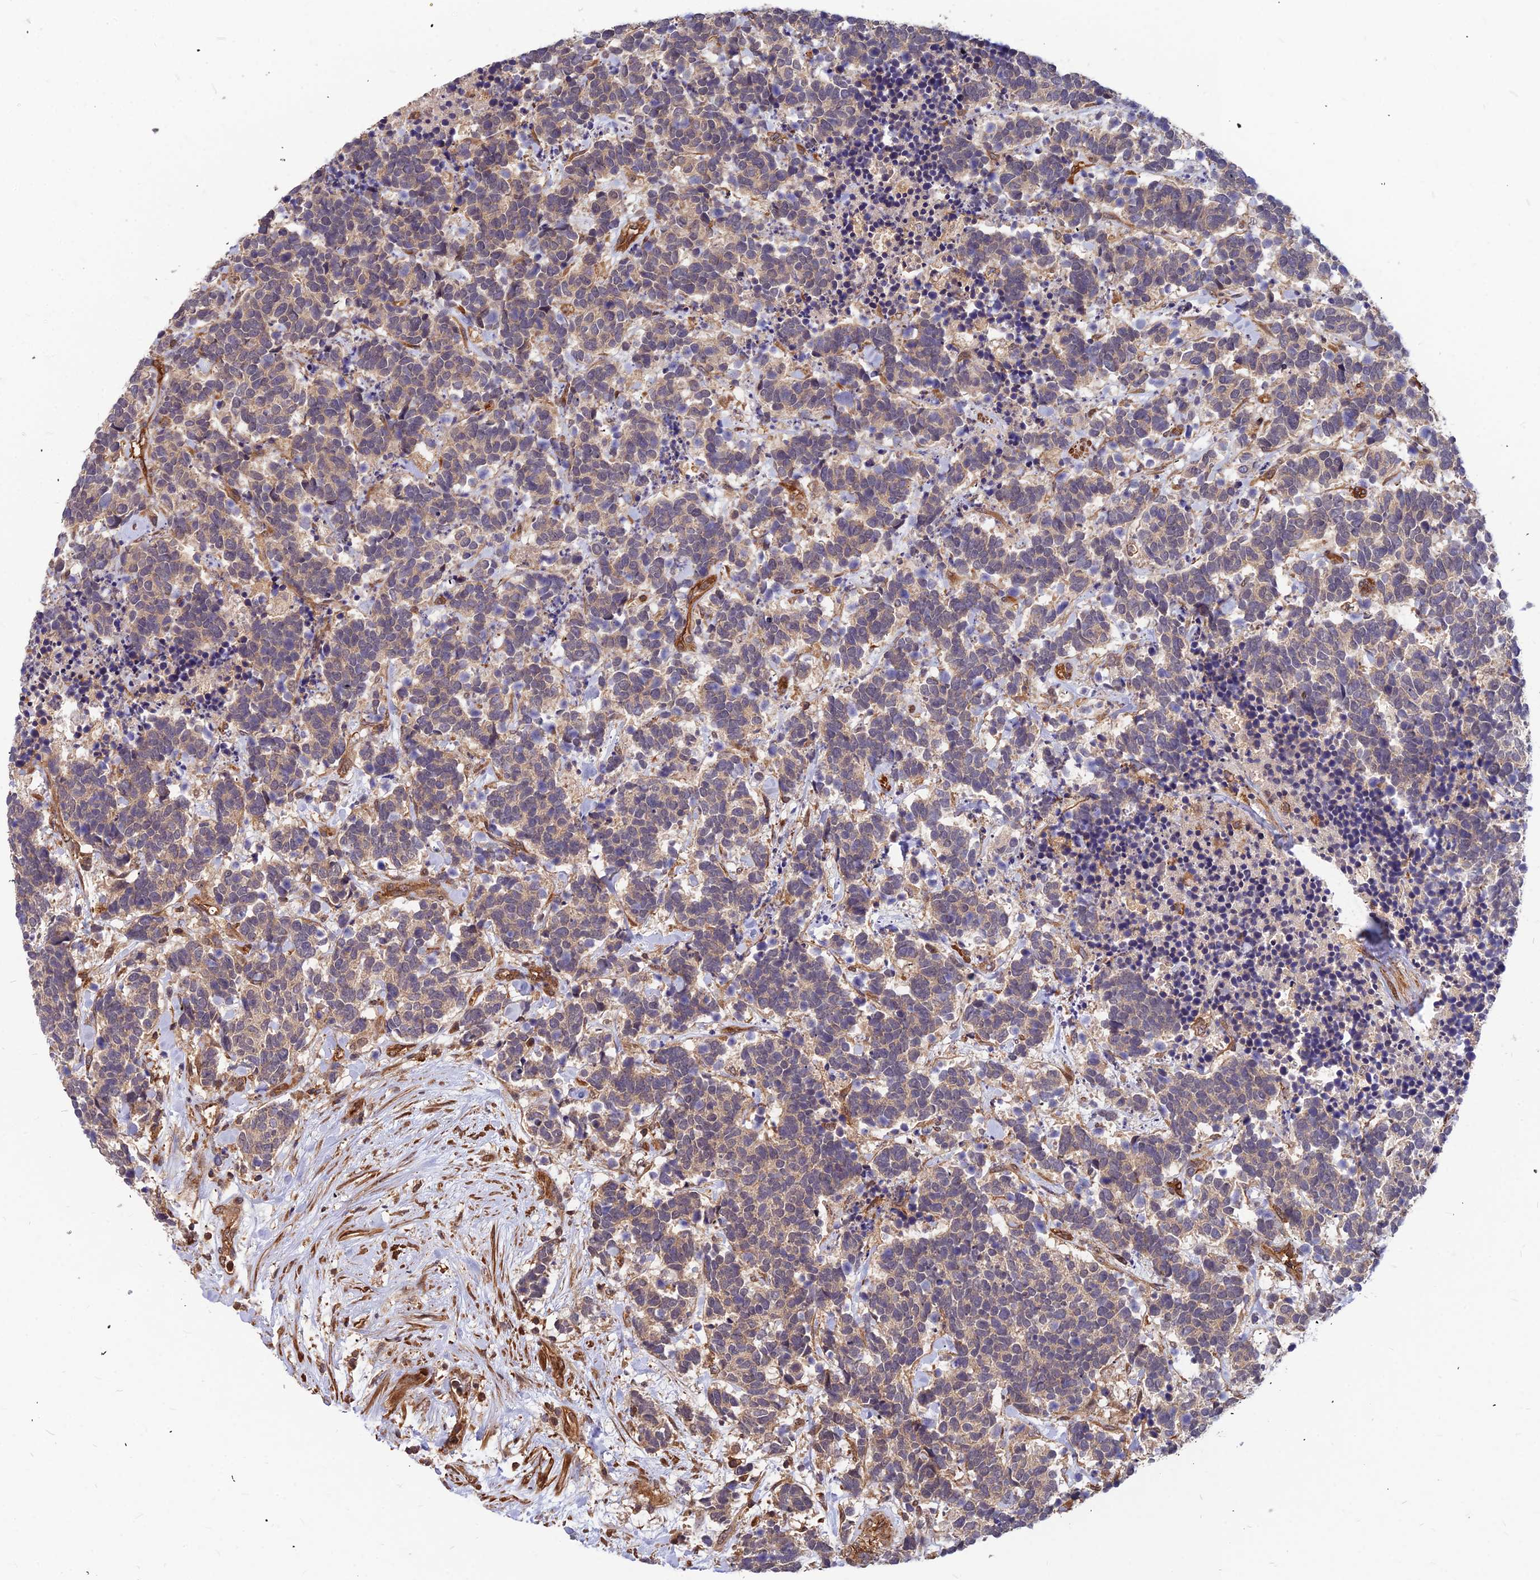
{"staining": {"intensity": "weak", "quantity": "<25%", "location": "cytoplasmic/membranous"}, "tissue": "carcinoid", "cell_type": "Tumor cells", "image_type": "cancer", "snomed": [{"axis": "morphology", "description": "Carcinoma, NOS"}, {"axis": "morphology", "description": "Carcinoid, malignant, NOS"}, {"axis": "topography", "description": "Prostate"}], "caption": "A photomicrograph of carcinoid stained for a protein demonstrates no brown staining in tumor cells. (DAB (3,3'-diaminobenzidine) immunohistochemistry (IHC), high magnification).", "gene": "ZNF467", "patient": {"sex": "male", "age": 57}}